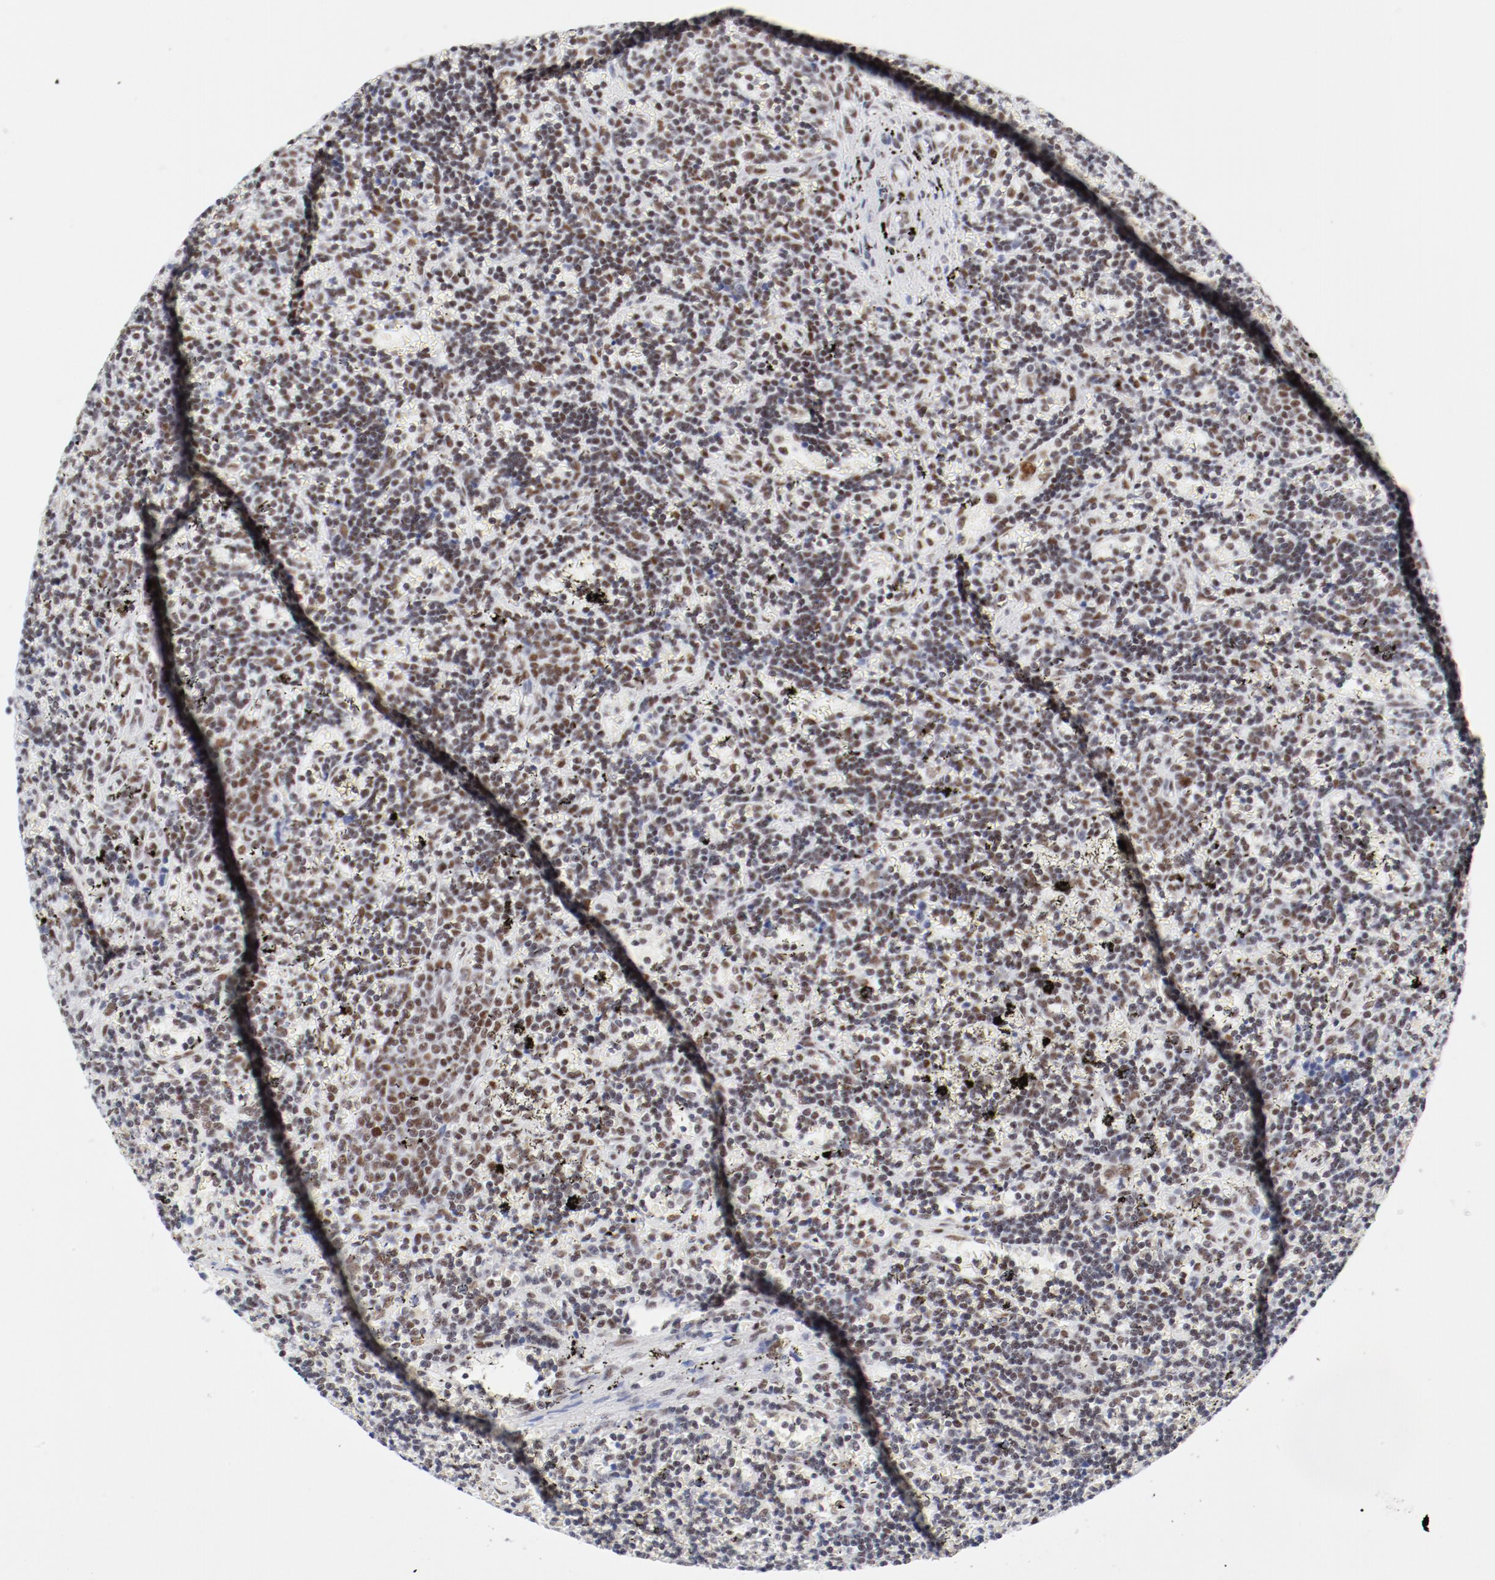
{"staining": {"intensity": "moderate", "quantity": "25%-75%", "location": "nuclear"}, "tissue": "lymphoma", "cell_type": "Tumor cells", "image_type": "cancer", "snomed": [{"axis": "morphology", "description": "Malignant lymphoma, non-Hodgkin's type, Low grade"}, {"axis": "topography", "description": "Spleen"}], "caption": "Immunohistochemistry micrograph of human low-grade malignant lymphoma, non-Hodgkin's type stained for a protein (brown), which displays medium levels of moderate nuclear positivity in about 25%-75% of tumor cells.", "gene": "ATF2", "patient": {"sex": "male", "age": 60}}